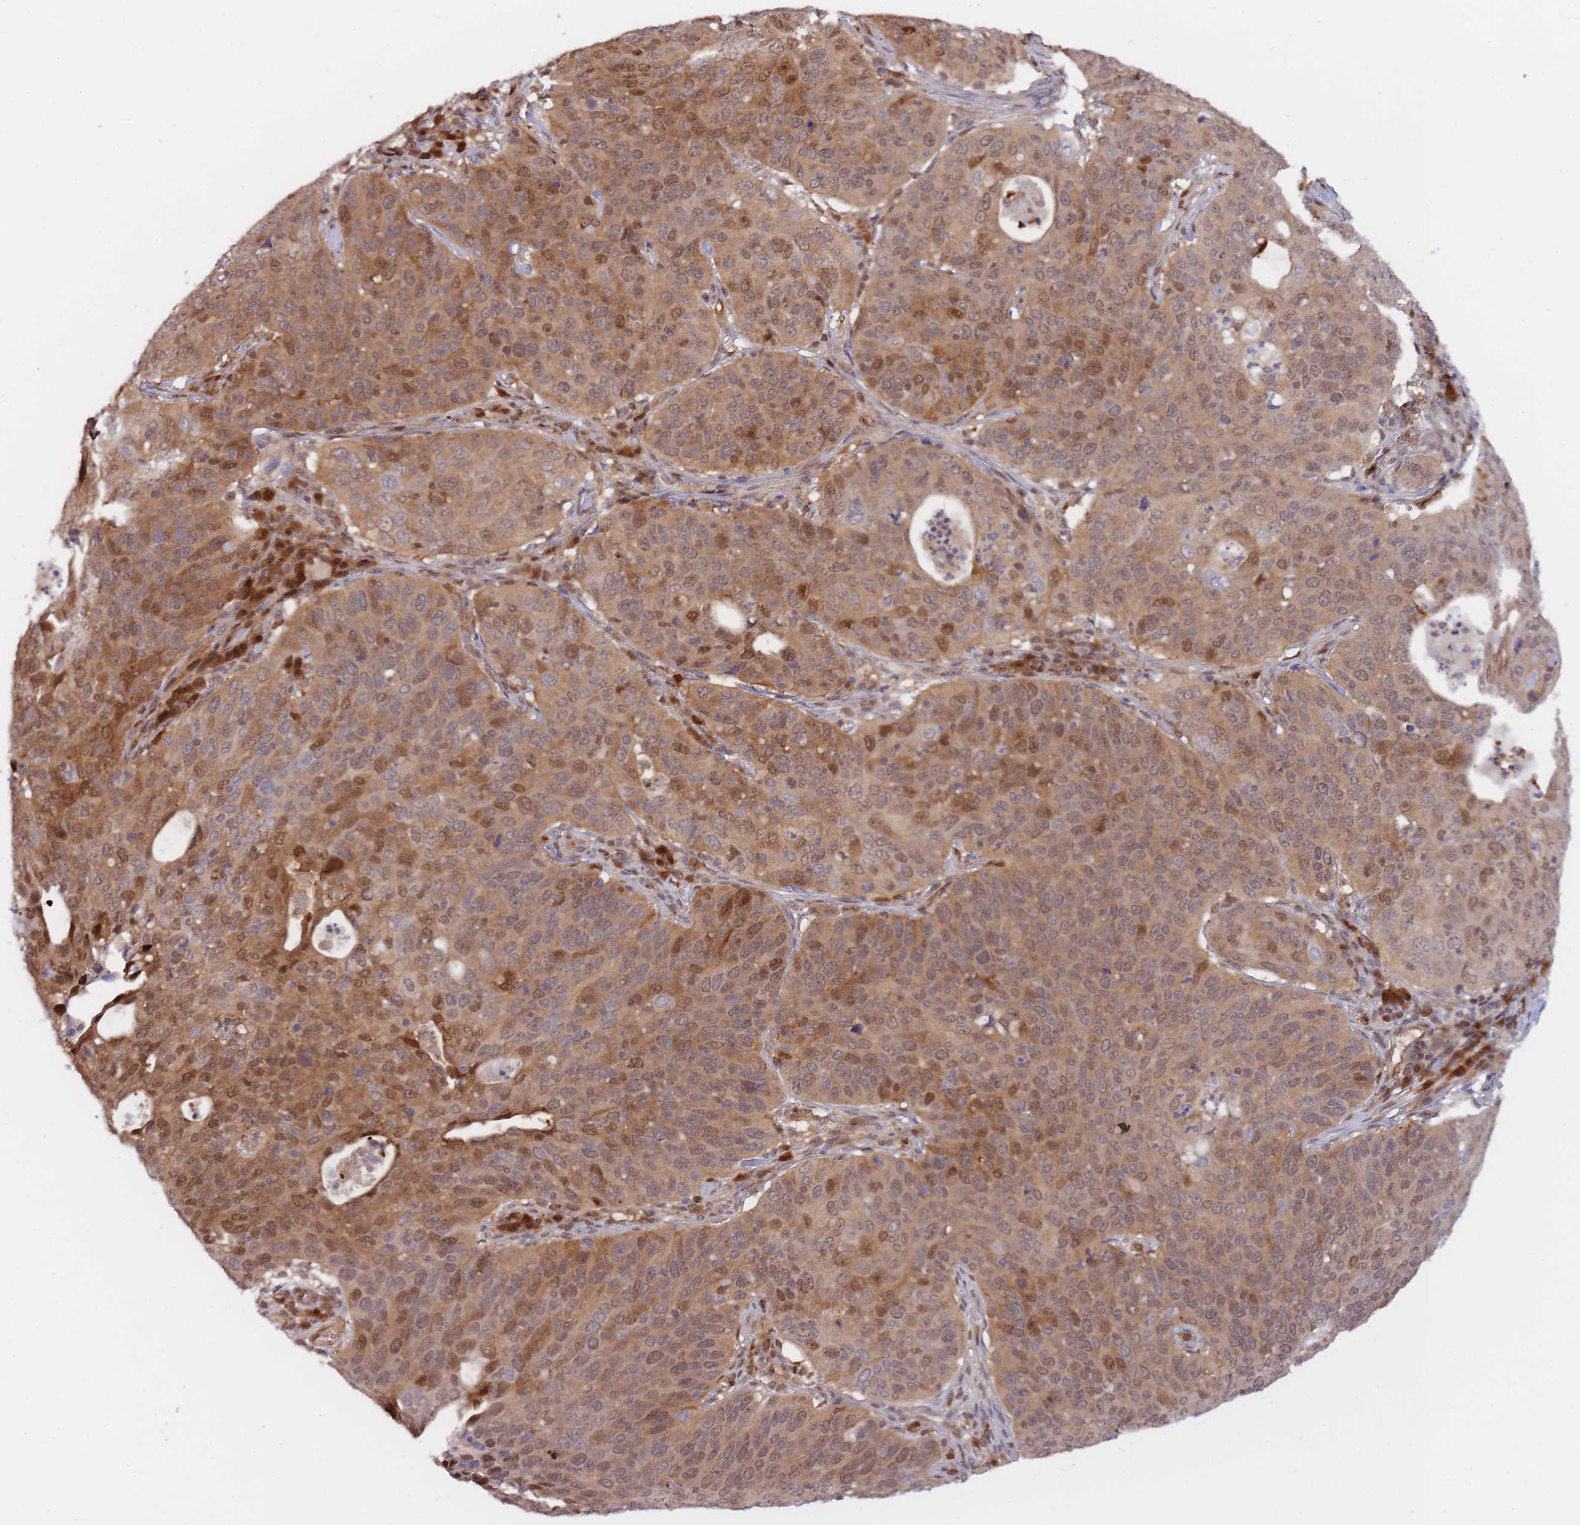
{"staining": {"intensity": "moderate", "quantity": ">75%", "location": "cytoplasmic/membranous,nuclear"}, "tissue": "cervical cancer", "cell_type": "Tumor cells", "image_type": "cancer", "snomed": [{"axis": "morphology", "description": "Squamous cell carcinoma, NOS"}, {"axis": "topography", "description": "Cervix"}], "caption": "Immunohistochemical staining of squamous cell carcinoma (cervical) reveals medium levels of moderate cytoplasmic/membranous and nuclear protein positivity in approximately >75% of tumor cells. (DAB IHC, brown staining for protein, blue staining for nuclei).", "gene": "NSFL1C", "patient": {"sex": "female", "age": 36}}